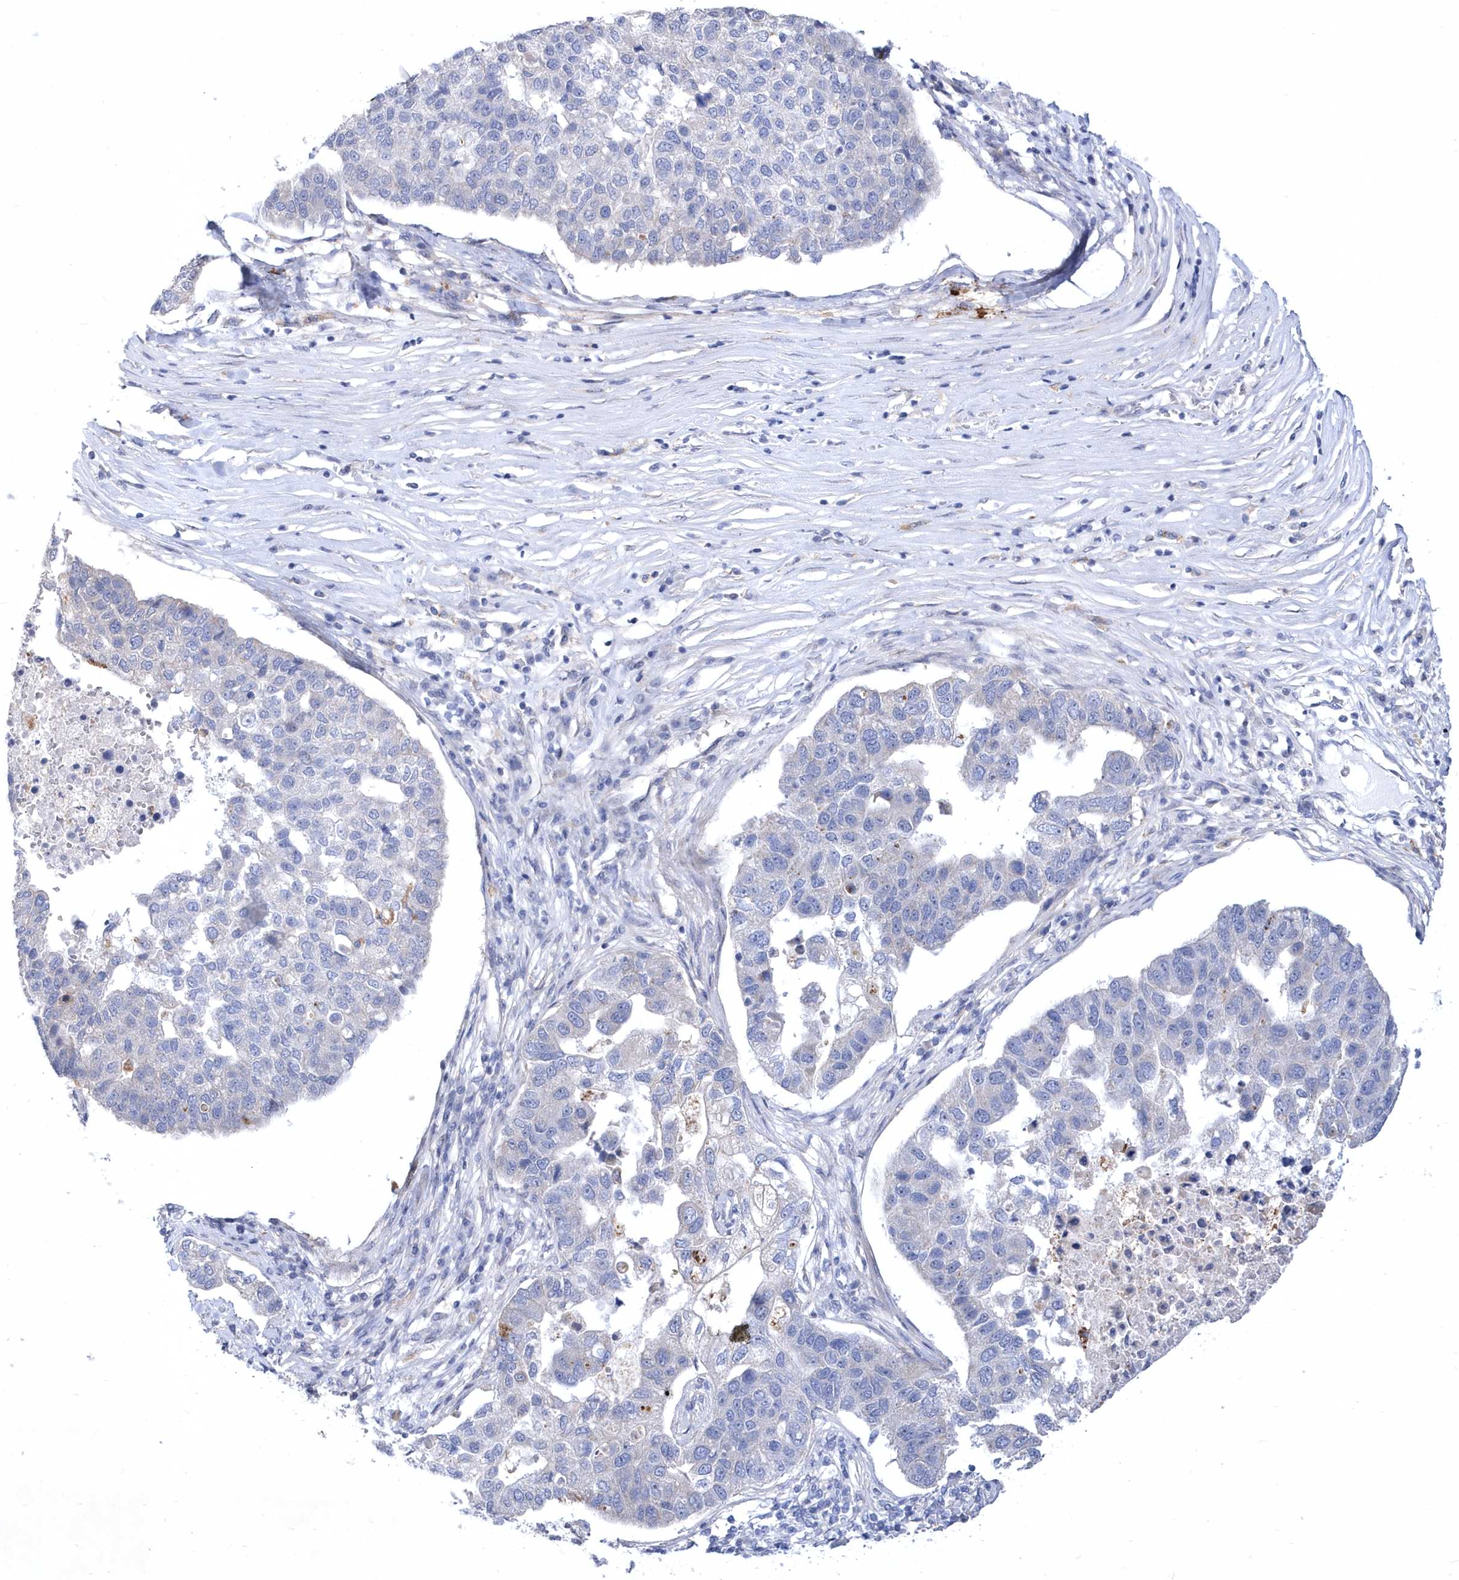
{"staining": {"intensity": "negative", "quantity": "none", "location": "none"}, "tissue": "pancreatic cancer", "cell_type": "Tumor cells", "image_type": "cancer", "snomed": [{"axis": "morphology", "description": "Adenocarcinoma, NOS"}, {"axis": "topography", "description": "Pancreas"}], "caption": "Pancreatic adenocarcinoma was stained to show a protein in brown. There is no significant expression in tumor cells.", "gene": "LONRF2", "patient": {"sex": "female", "age": 61}}